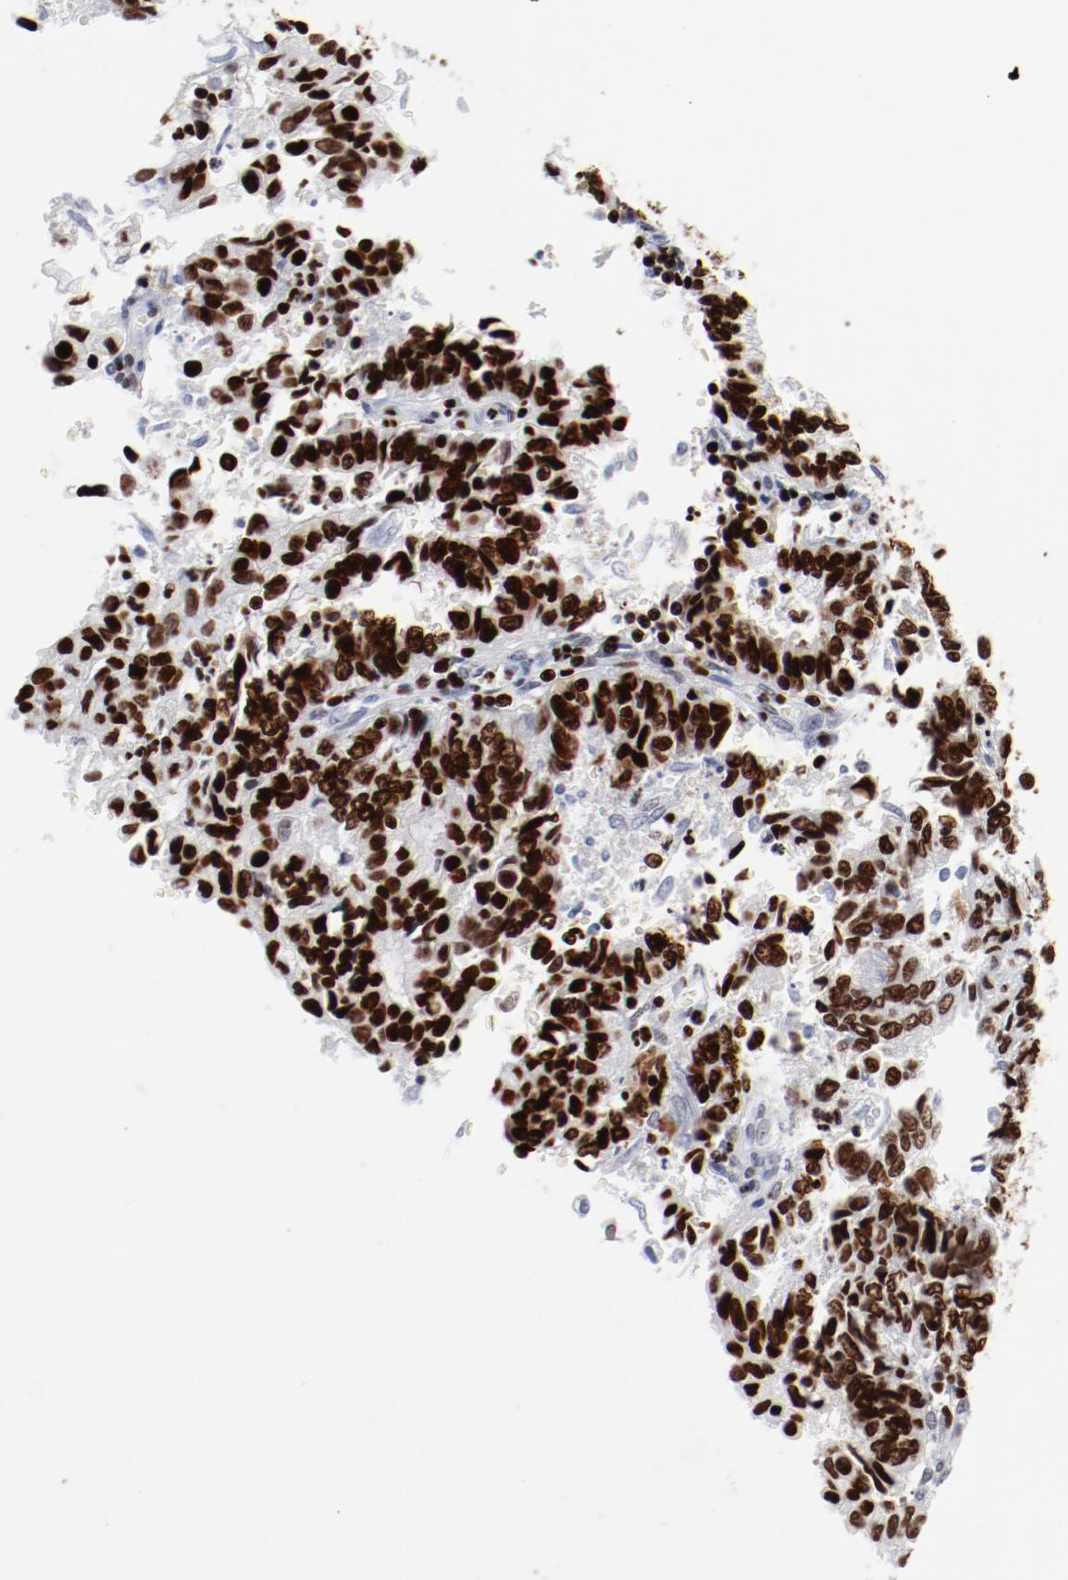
{"staining": {"intensity": "strong", "quantity": ">75%", "location": "nuclear"}, "tissue": "endometrial cancer", "cell_type": "Tumor cells", "image_type": "cancer", "snomed": [{"axis": "morphology", "description": "Adenocarcinoma, NOS"}, {"axis": "topography", "description": "Endometrium"}], "caption": "This is an image of immunohistochemistry staining of adenocarcinoma (endometrial), which shows strong positivity in the nuclear of tumor cells.", "gene": "SMARCC2", "patient": {"sex": "female", "age": 69}}